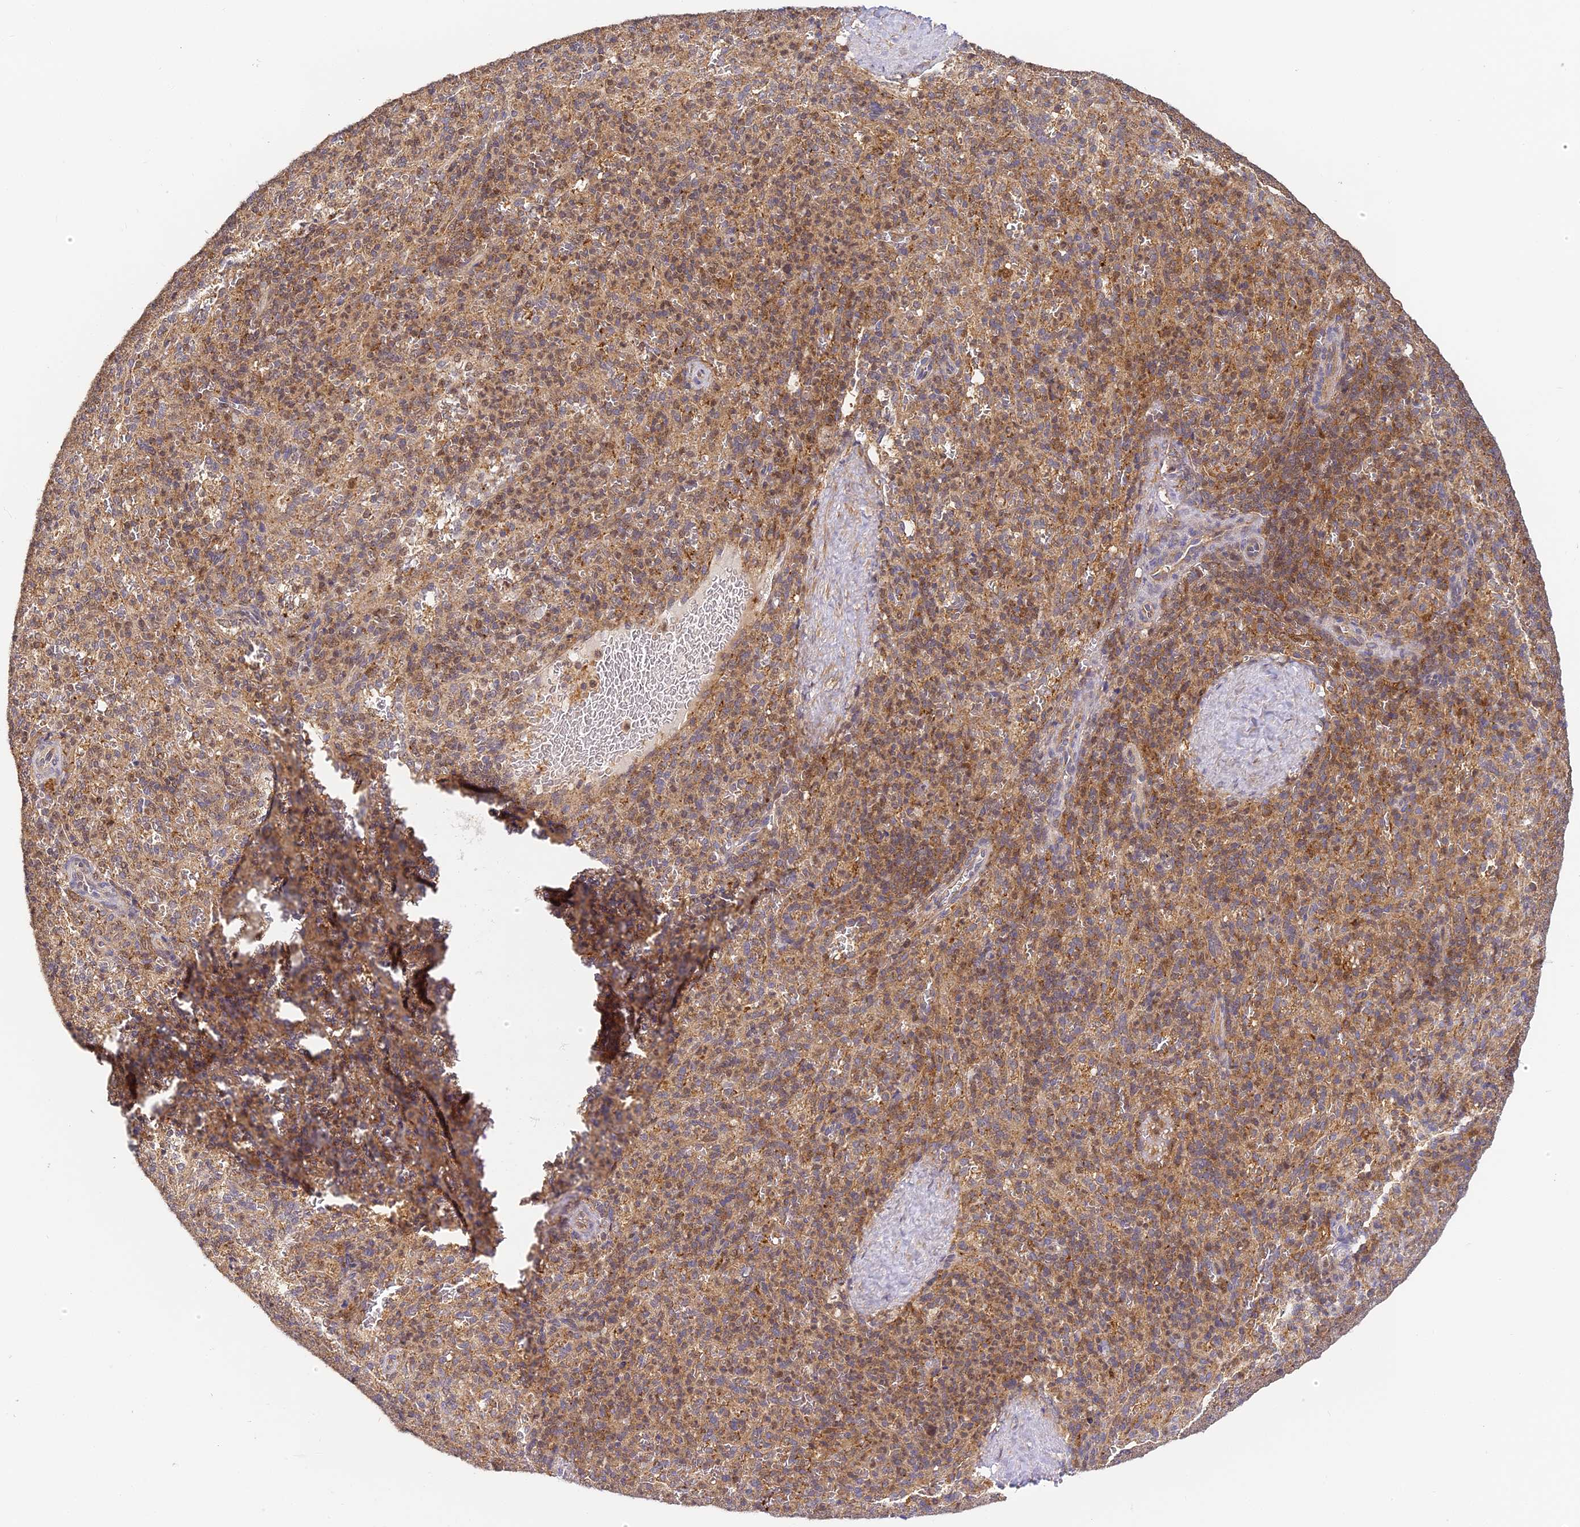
{"staining": {"intensity": "moderate", "quantity": ">75%", "location": "cytoplasmic/membranous,nuclear"}, "tissue": "spleen", "cell_type": "Cells in red pulp", "image_type": "normal", "snomed": [{"axis": "morphology", "description": "Normal tissue, NOS"}, {"axis": "topography", "description": "Spleen"}], "caption": "Normal spleen demonstrates moderate cytoplasmic/membranous,nuclear expression in about >75% of cells in red pulp, visualized by immunohistochemistry. The staining was performed using DAB to visualize the protein expression in brown, while the nuclei were stained in blue with hematoxylin (Magnification: 20x).", "gene": "ENSG00000268870", "patient": {"sex": "female", "age": 21}}